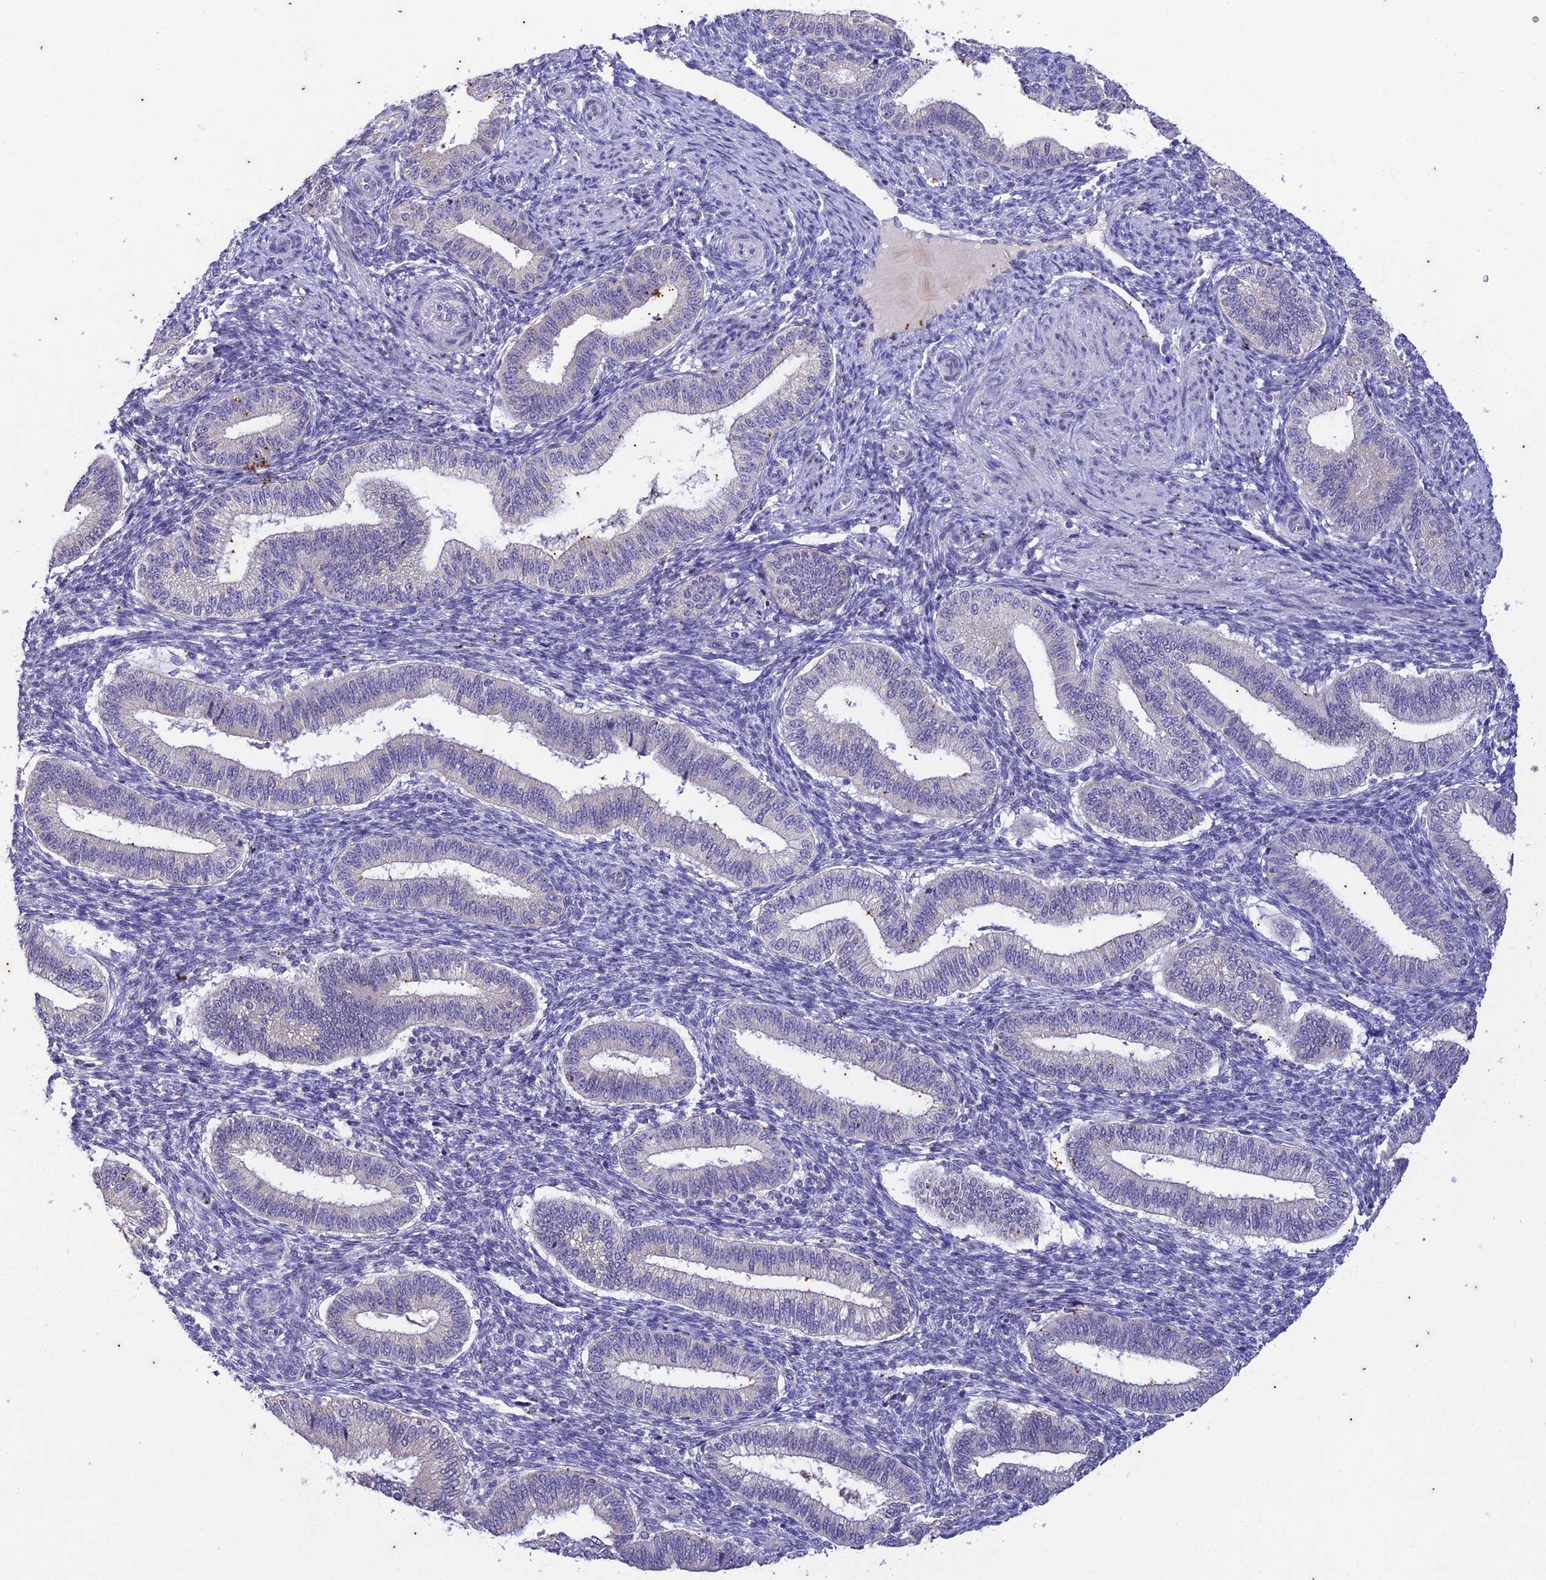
{"staining": {"intensity": "negative", "quantity": "none", "location": "none"}, "tissue": "endometrium", "cell_type": "Cells in endometrial stroma", "image_type": "normal", "snomed": [{"axis": "morphology", "description": "Normal tissue, NOS"}, {"axis": "topography", "description": "Endometrium"}], "caption": "Immunohistochemistry (IHC) micrograph of unremarkable endometrium: endometrium stained with DAB (3,3'-diaminobenzidine) exhibits no significant protein positivity in cells in endometrial stroma. (DAB IHC, high magnification).", "gene": "TMEM40", "patient": {"sex": "female", "age": 39}}